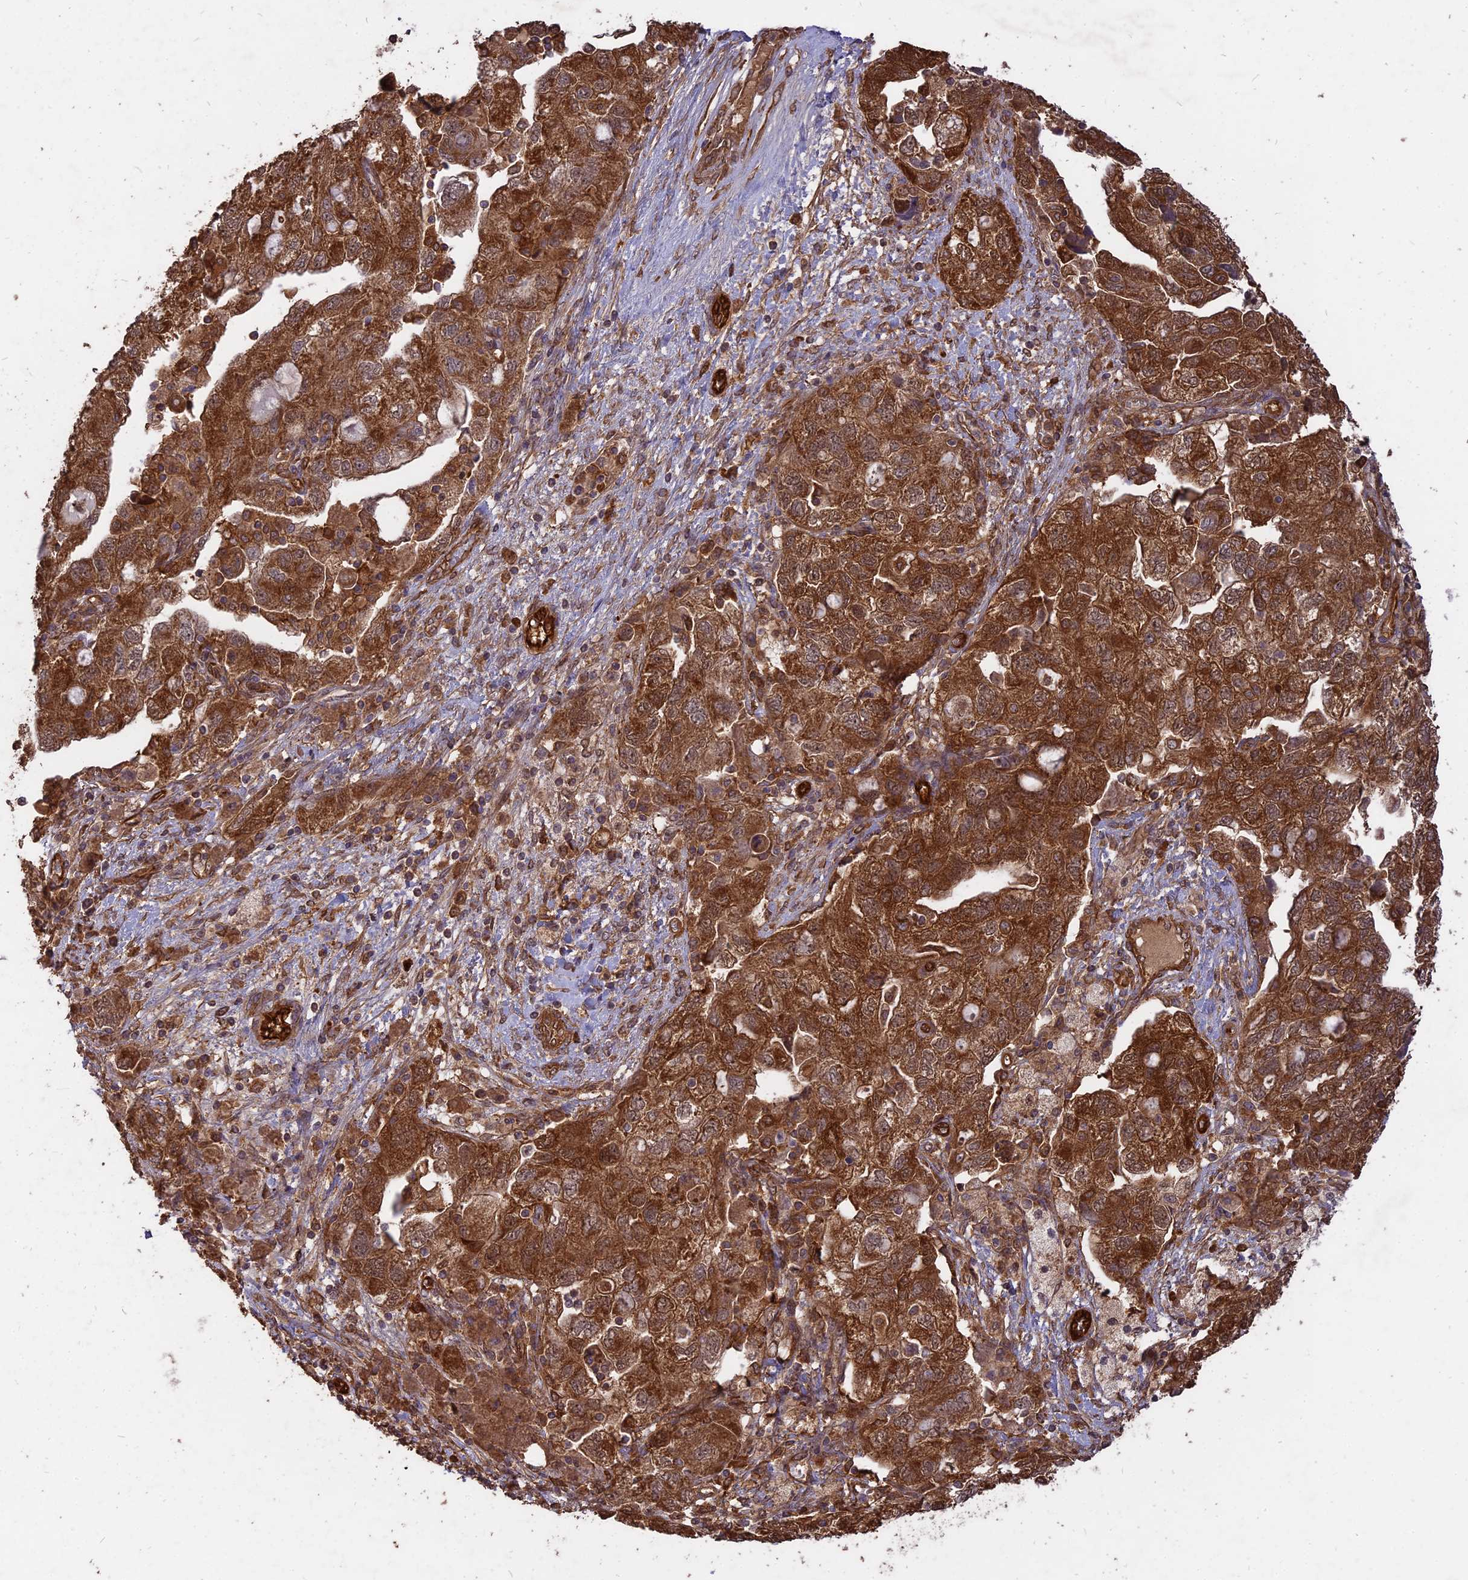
{"staining": {"intensity": "strong", "quantity": ">75%", "location": "cytoplasmic/membranous"}, "tissue": "ovarian cancer", "cell_type": "Tumor cells", "image_type": "cancer", "snomed": [{"axis": "morphology", "description": "Carcinoma, NOS"}, {"axis": "morphology", "description": "Cystadenocarcinoma, serous, NOS"}, {"axis": "topography", "description": "Ovary"}], "caption": "About >75% of tumor cells in ovarian cancer (carcinoma) display strong cytoplasmic/membranous protein staining as visualized by brown immunohistochemical staining.", "gene": "SAC3D1", "patient": {"sex": "female", "age": 69}}